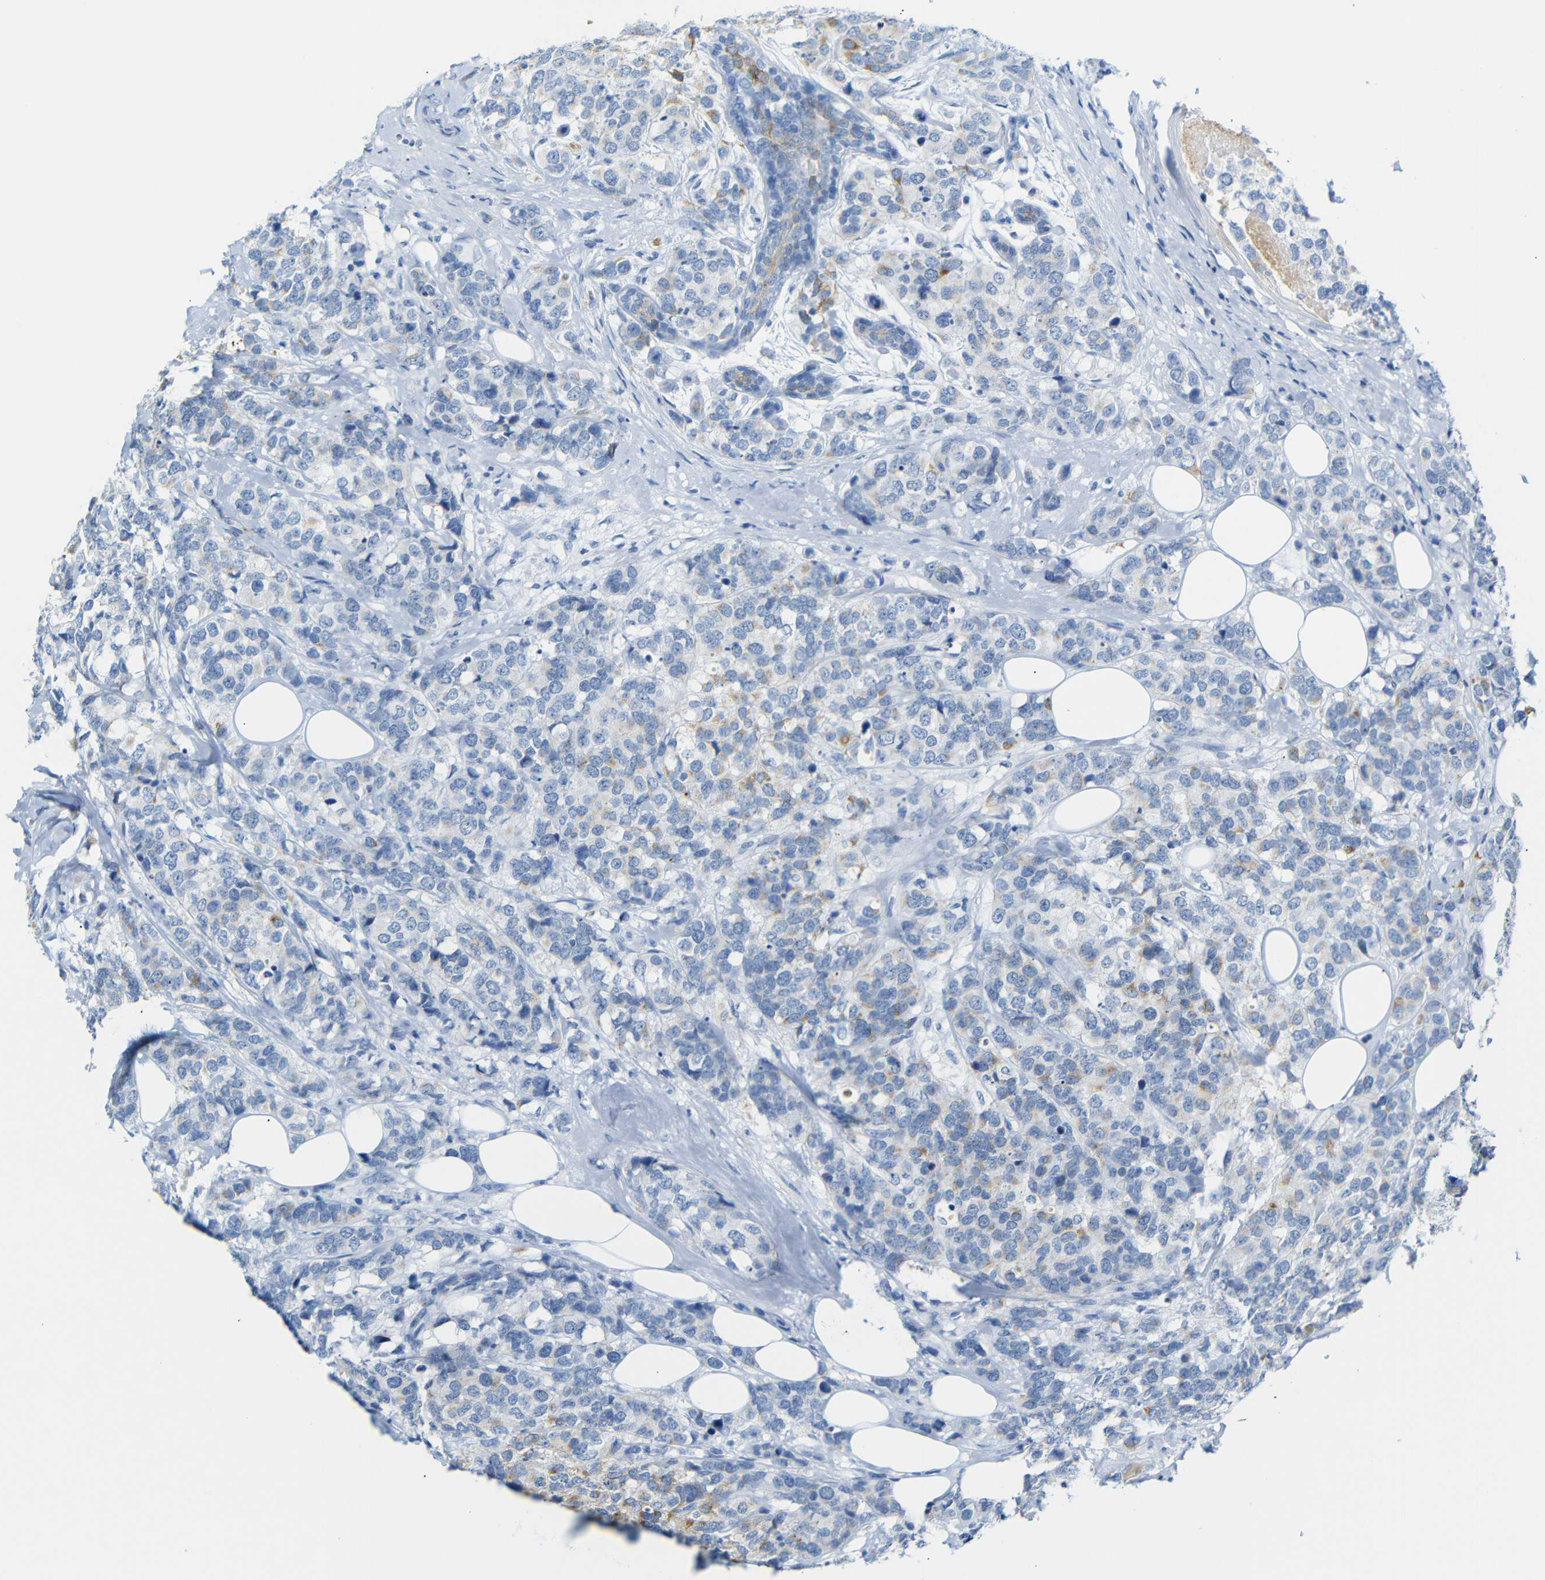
{"staining": {"intensity": "weak", "quantity": "25%-75%", "location": "cytoplasmic/membranous"}, "tissue": "breast cancer", "cell_type": "Tumor cells", "image_type": "cancer", "snomed": [{"axis": "morphology", "description": "Lobular carcinoma"}, {"axis": "topography", "description": "Breast"}], "caption": "Brown immunohistochemical staining in breast lobular carcinoma reveals weak cytoplasmic/membranous staining in approximately 25%-75% of tumor cells.", "gene": "DYNAP", "patient": {"sex": "female", "age": 59}}